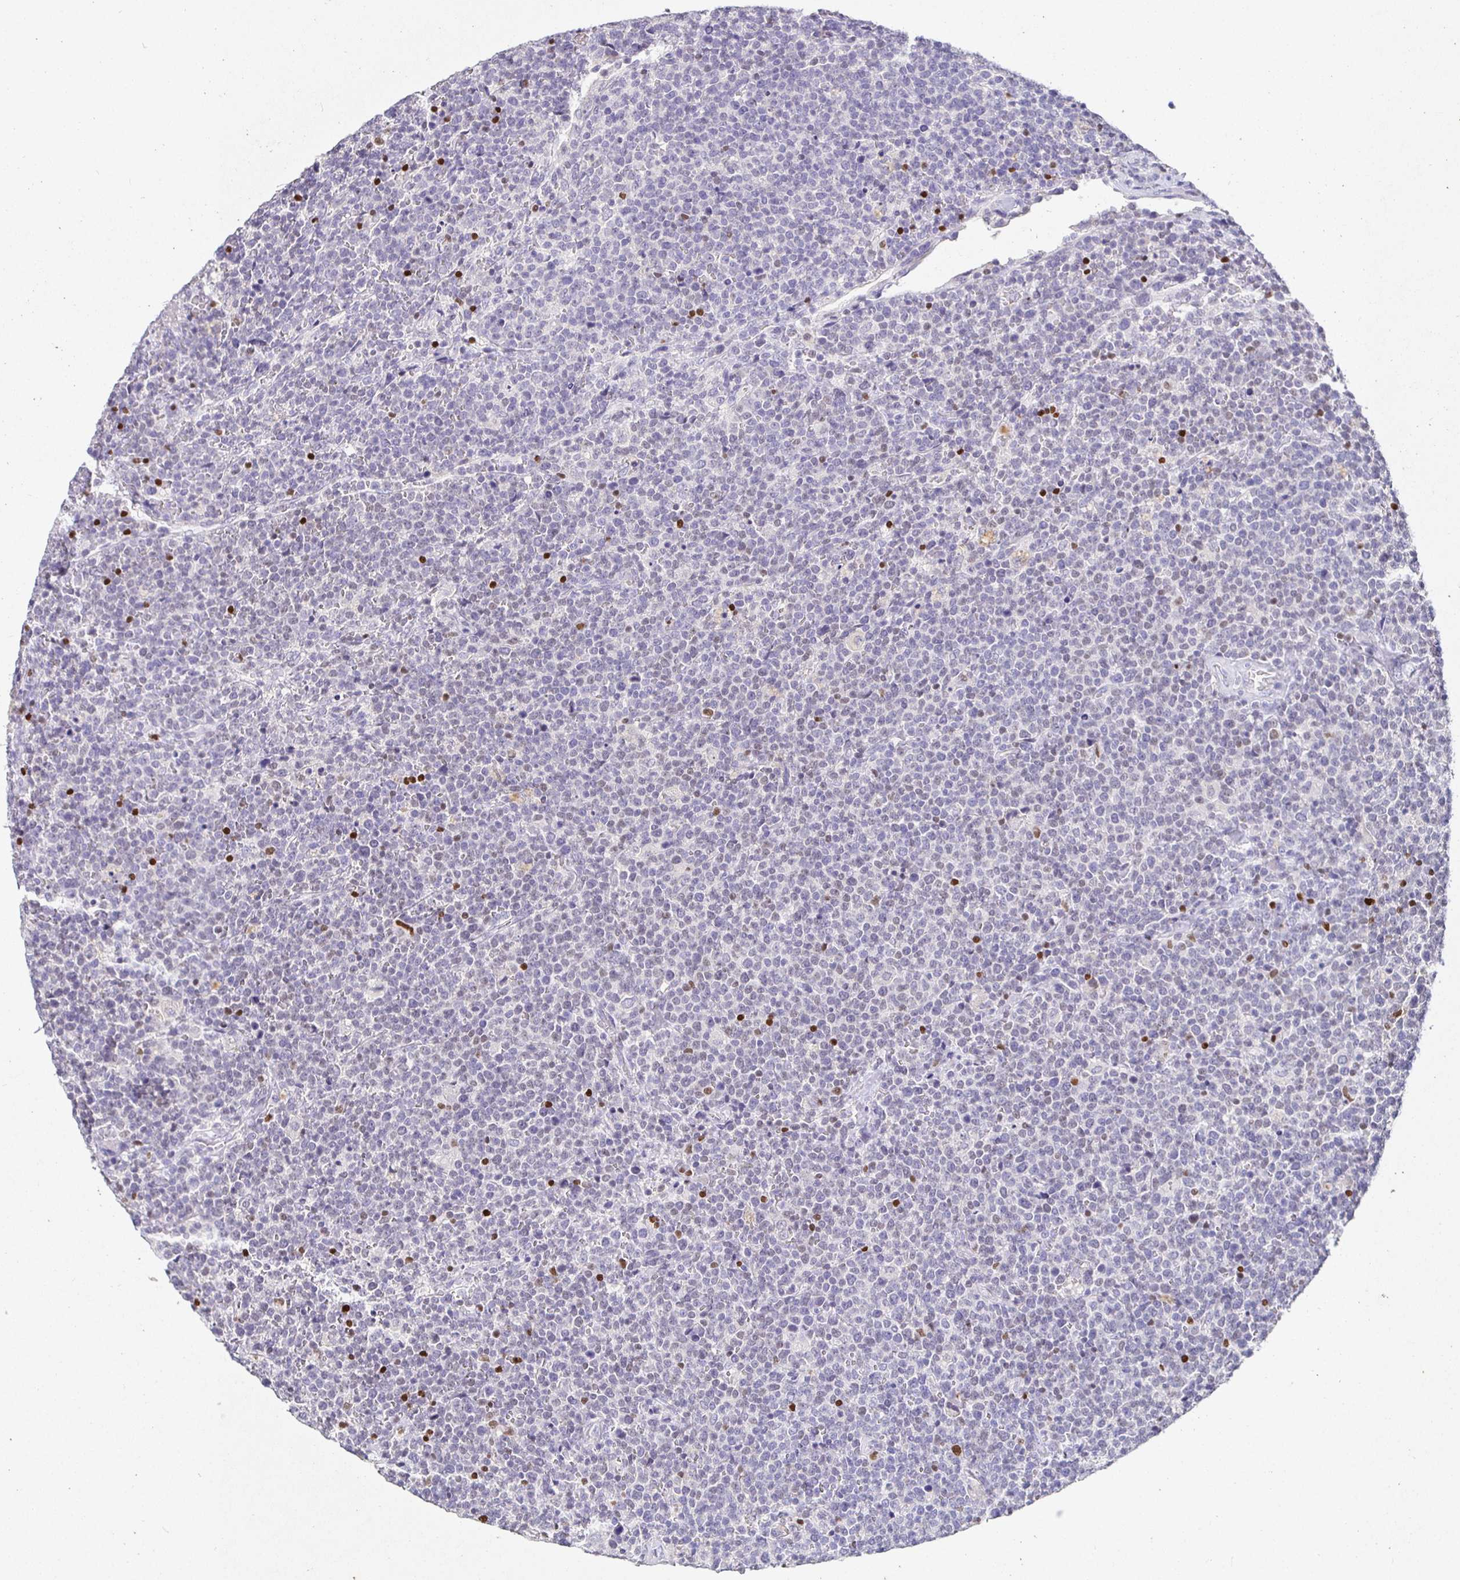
{"staining": {"intensity": "negative", "quantity": "none", "location": "none"}, "tissue": "lymphoma", "cell_type": "Tumor cells", "image_type": "cancer", "snomed": [{"axis": "morphology", "description": "Malignant lymphoma, non-Hodgkin's type, High grade"}, {"axis": "topography", "description": "Lymph node"}], "caption": "There is no significant expression in tumor cells of malignant lymphoma, non-Hodgkin's type (high-grade).", "gene": "SATB1", "patient": {"sex": "male", "age": 61}}